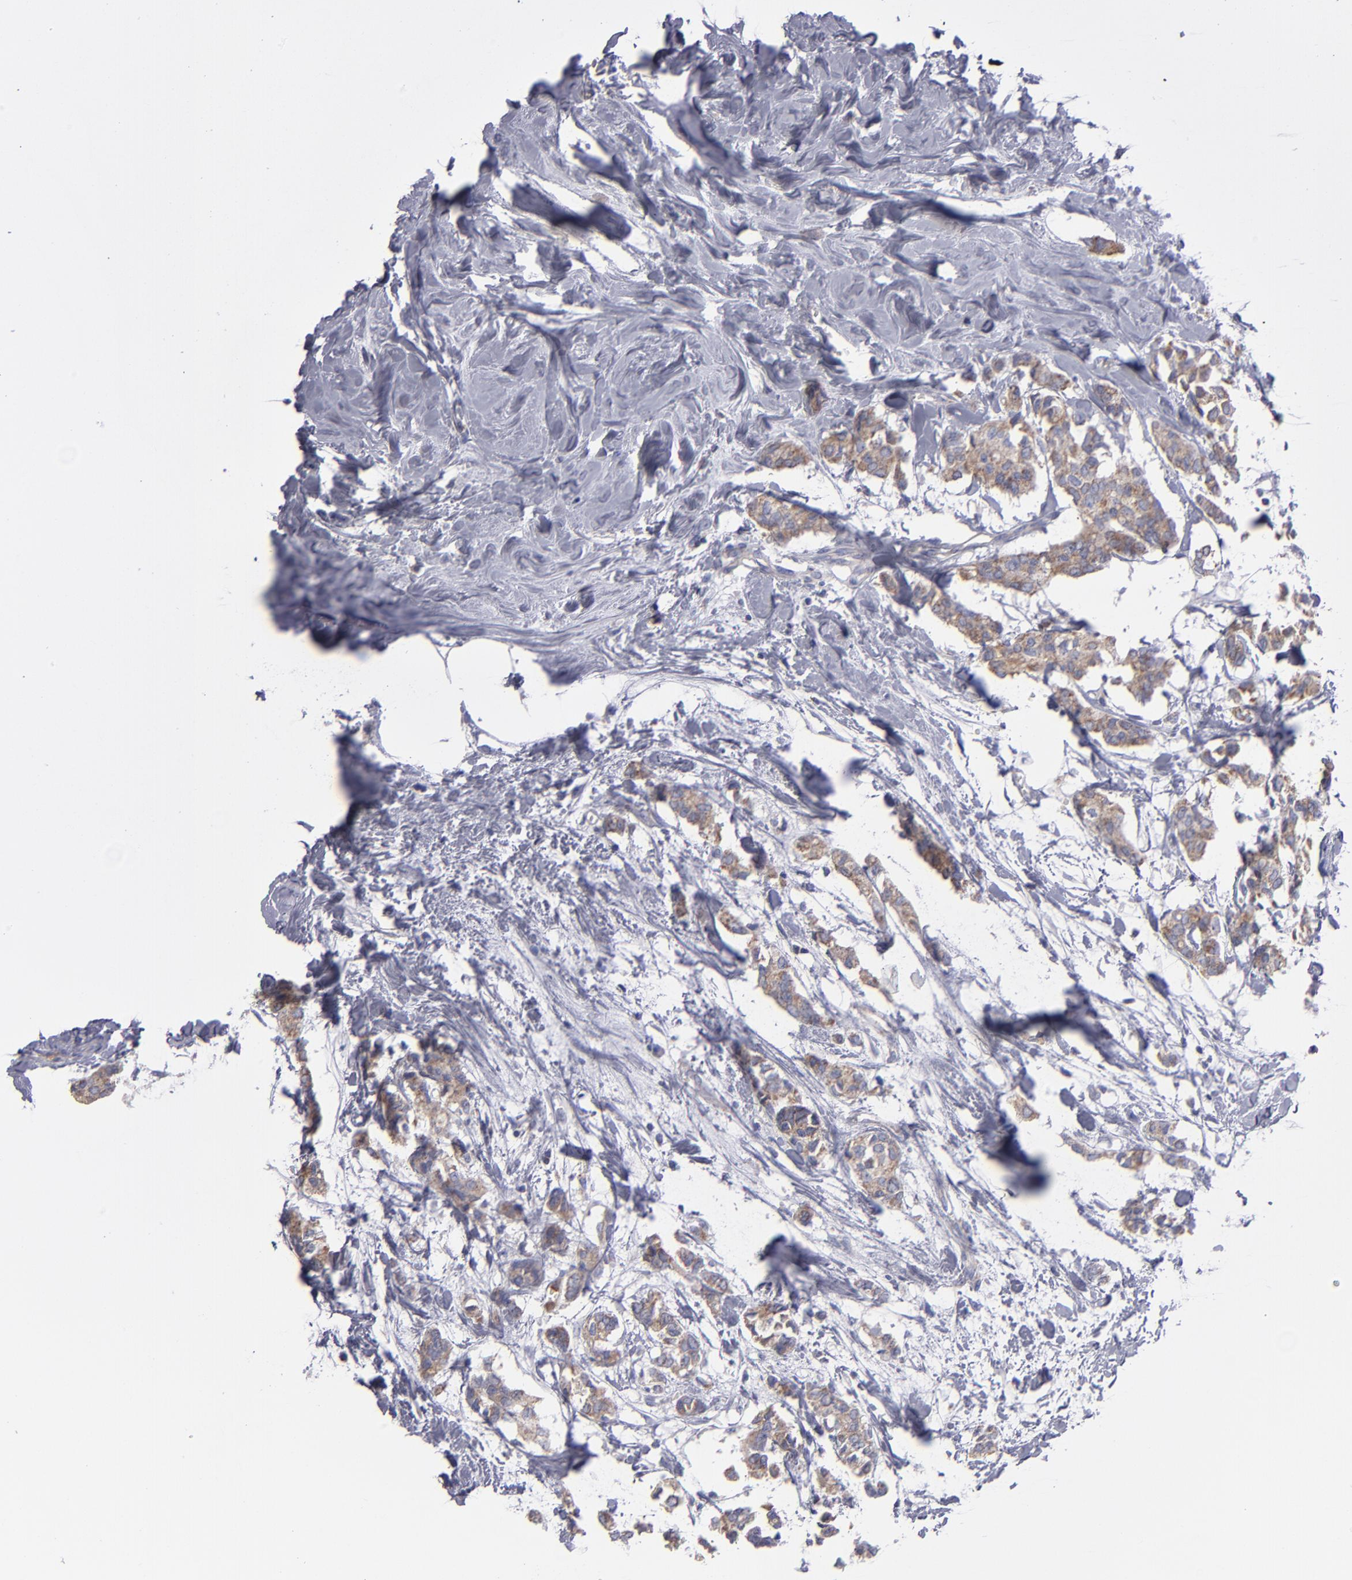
{"staining": {"intensity": "moderate", "quantity": ">75%", "location": "cytoplasmic/membranous"}, "tissue": "breast cancer", "cell_type": "Tumor cells", "image_type": "cancer", "snomed": [{"axis": "morphology", "description": "Duct carcinoma"}, {"axis": "topography", "description": "Breast"}], "caption": "Protein expression by immunohistochemistry (IHC) exhibits moderate cytoplasmic/membranous expression in approximately >75% of tumor cells in invasive ductal carcinoma (breast). (DAB IHC with brightfield microscopy, high magnification).", "gene": "FGR", "patient": {"sex": "female", "age": 84}}